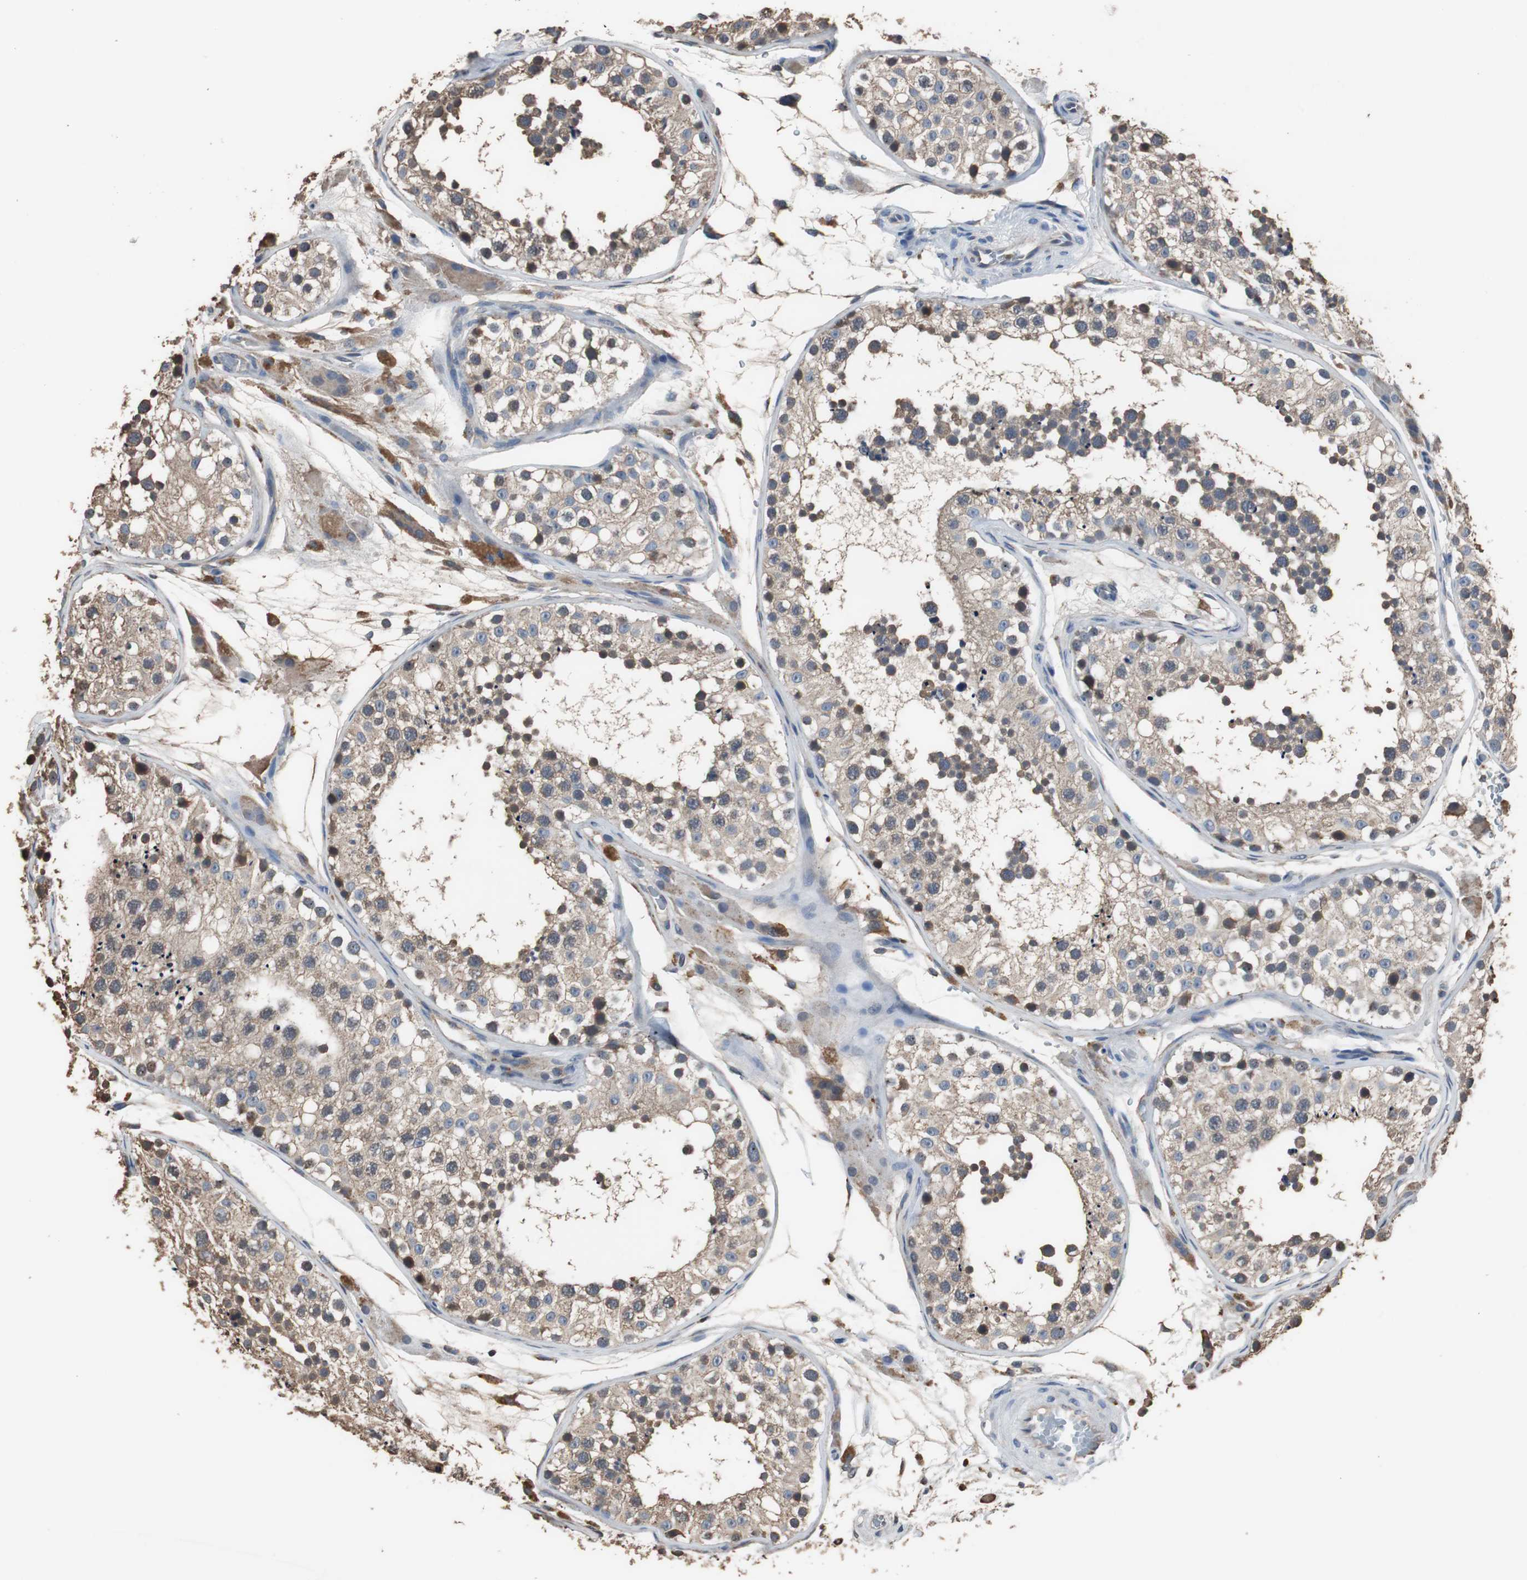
{"staining": {"intensity": "weak", "quantity": ">75%", "location": "cytoplasmic/membranous"}, "tissue": "testis", "cell_type": "Cells in seminiferous ducts", "image_type": "normal", "snomed": [{"axis": "morphology", "description": "Normal tissue, NOS"}, {"axis": "topography", "description": "Testis"}], "caption": "Cells in seminiferous ducts display weak cytoplasmic/membranous expression in about >75% of cells in benign testis.", "gene": "SCIMP", "patient": {"sex": "male", "age": 26}}